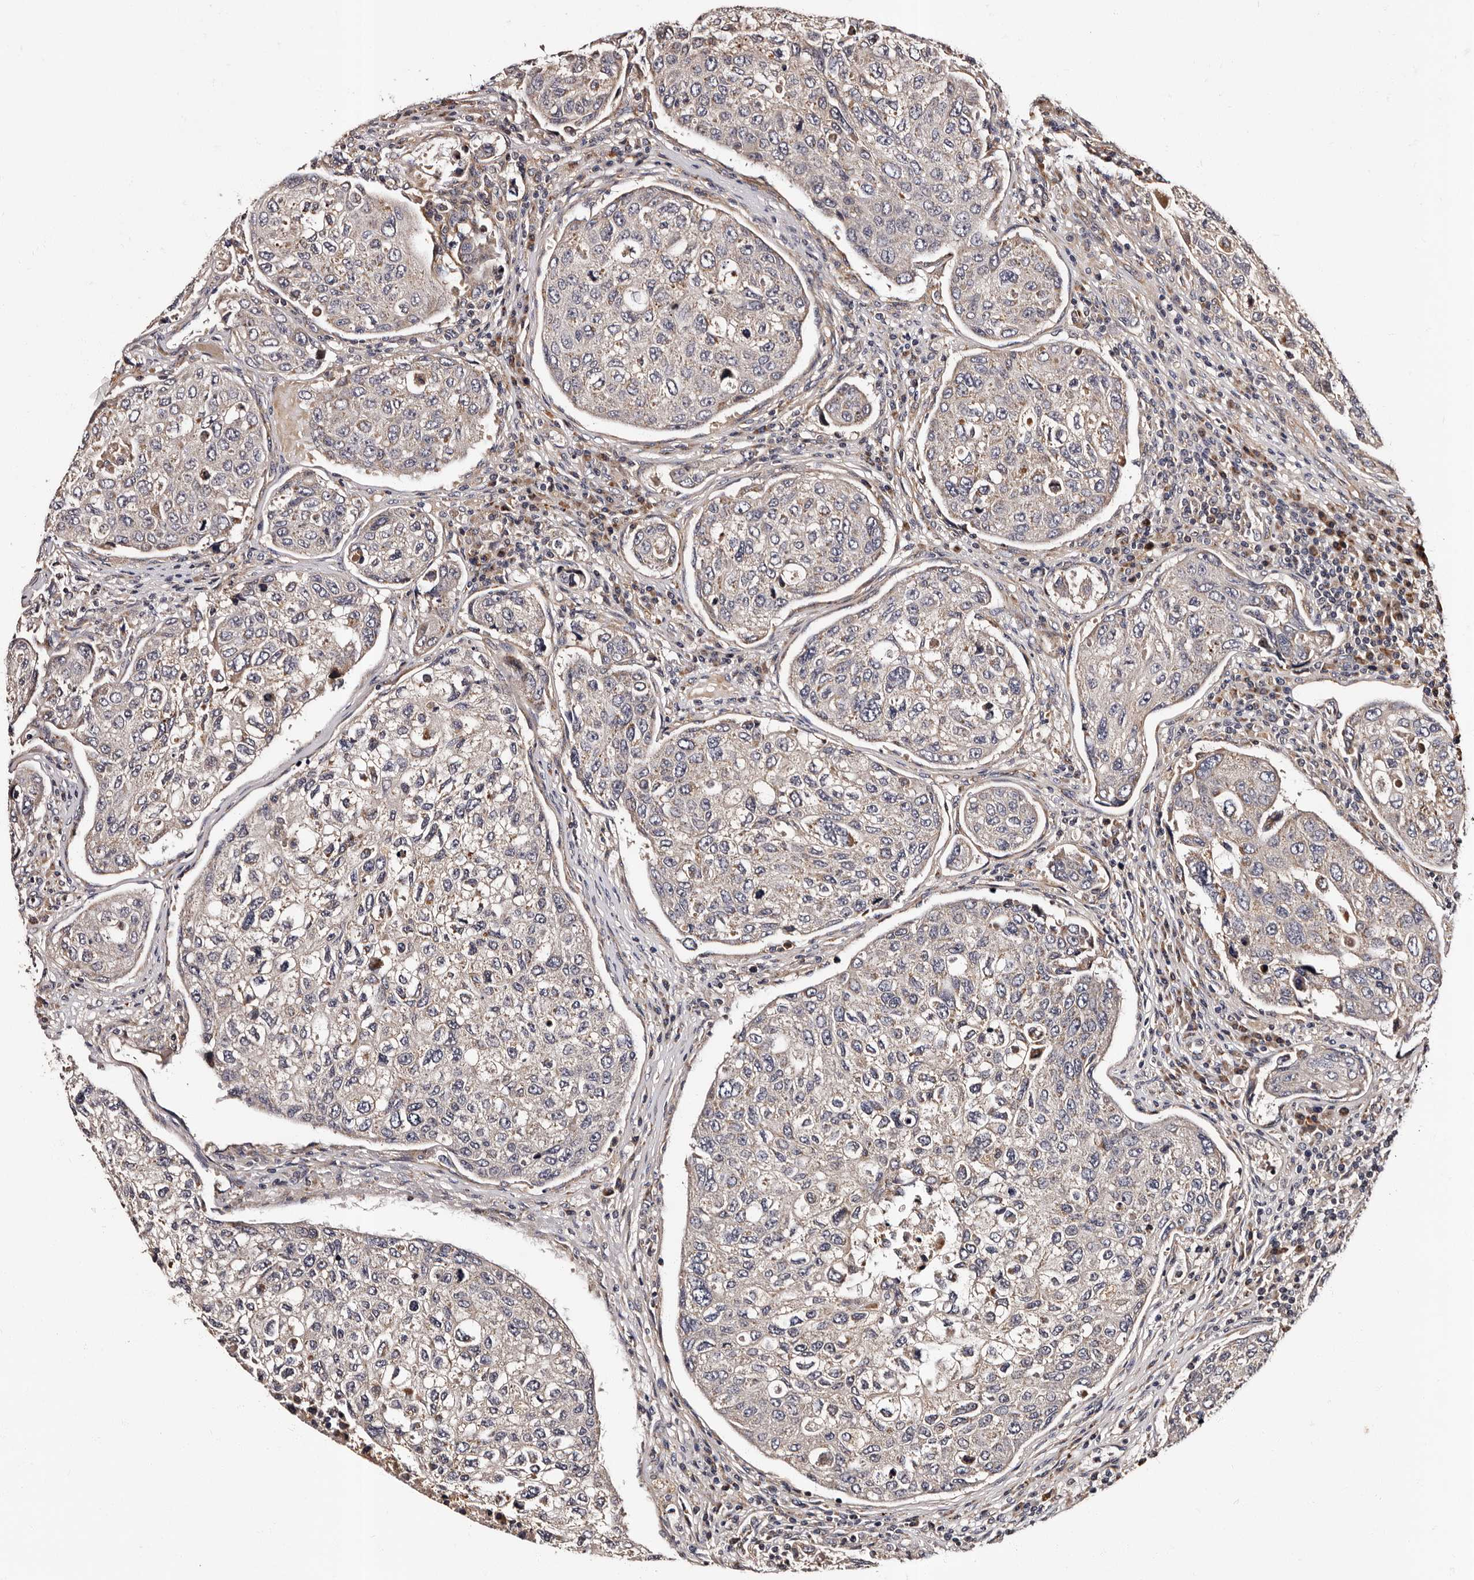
{"staining": {"intensity": "moderate", "quantity": "<25%", "location": "cytoplasmic/membranous"}, "tissue": "urothelial cancer", "cell_type": "Tumor cells", "image_type": "cancer", "snomed": [{"axis": "morphology", "description": "Urothelial carcinoma, High grade"}, {"axis": "topography", "description": "Lymph node"}, {"axis": "topography", "description": "Urinary bladder"}], "caption": "Immunohistochemical staining of human urothelial carcinoma (high-grade) shows moderate cytoplasmic/membranous protein expression in about <25% of tumor cells.", "gene": "ADCK5", "patient": {"sex": "male", "age": 51}}